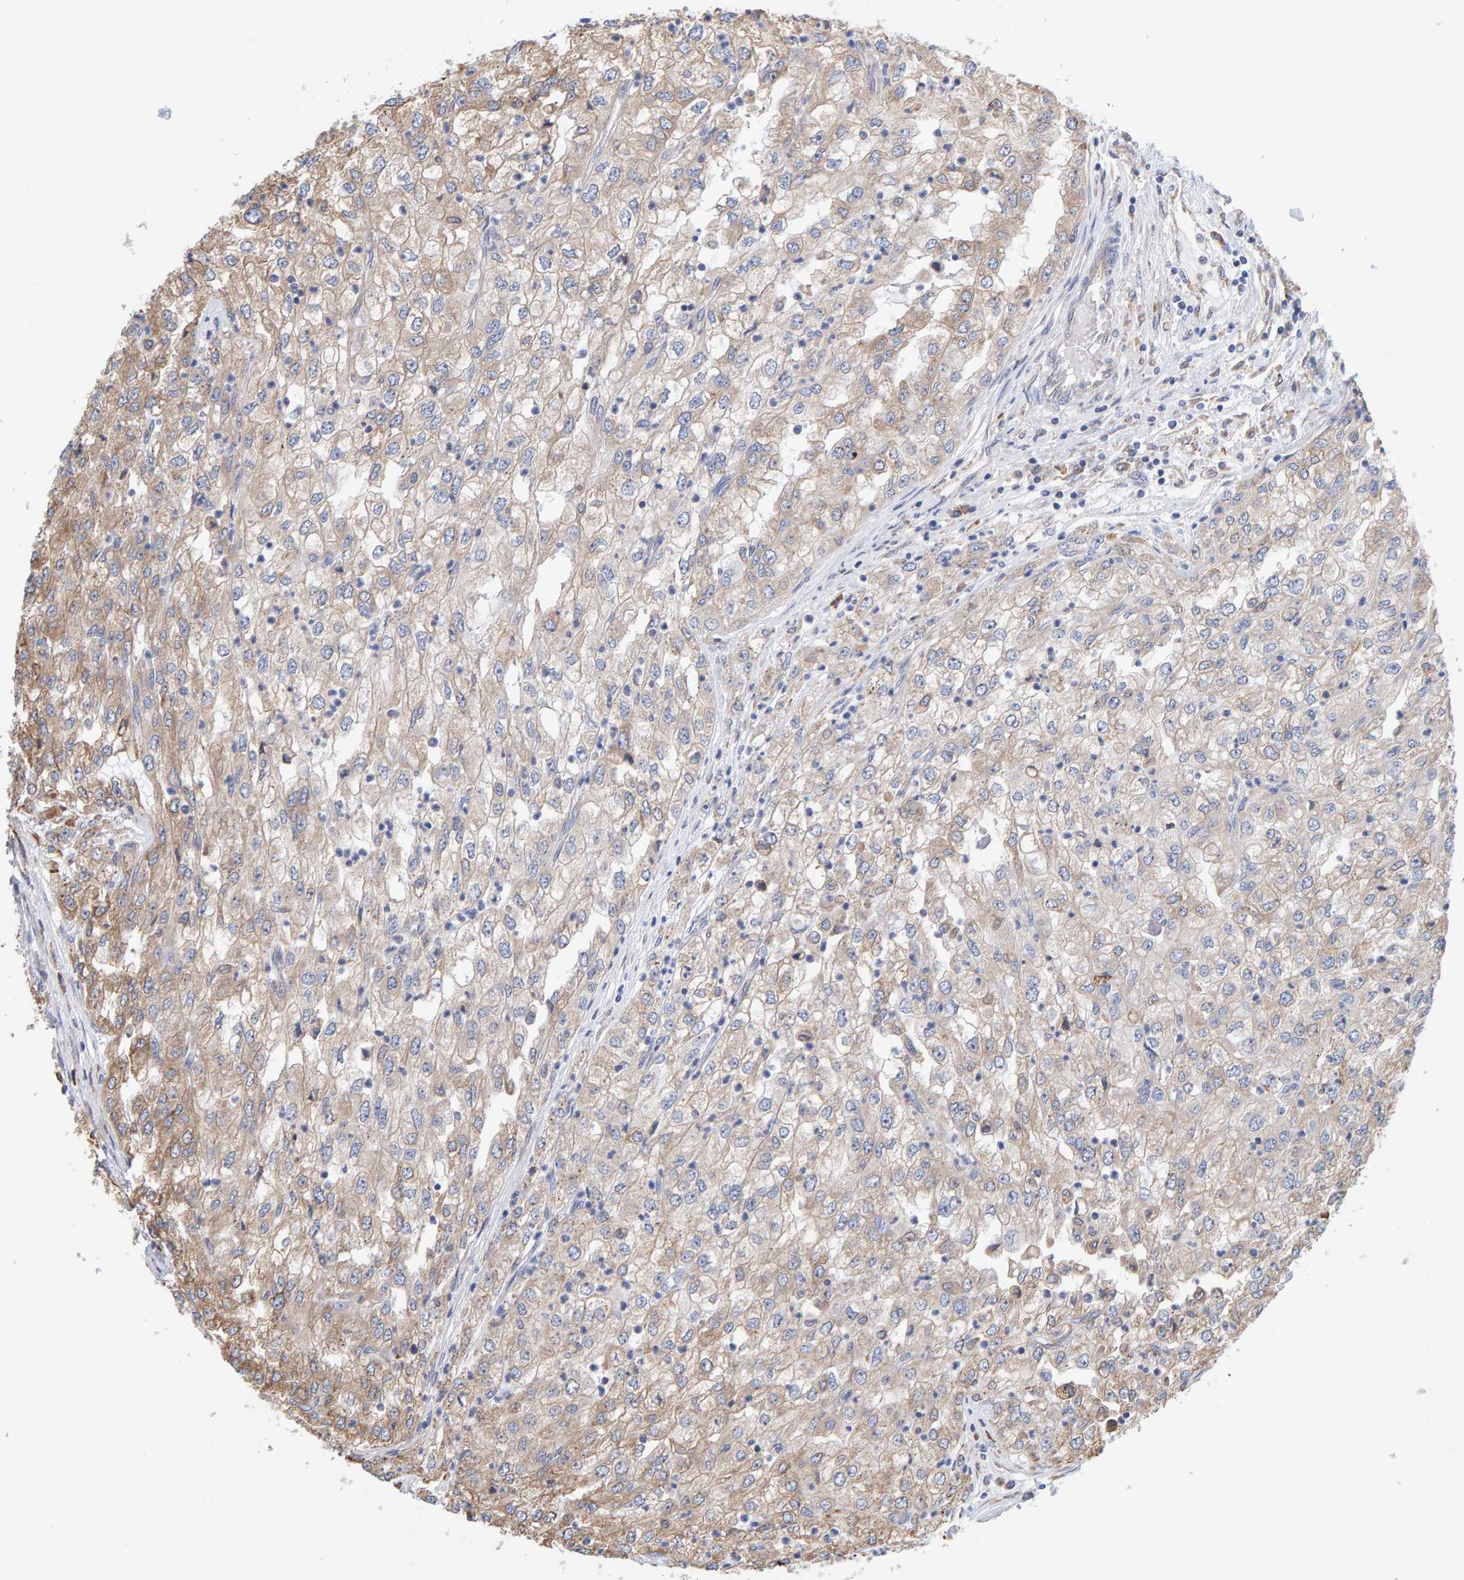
{"staining": {"intensity": "moderate", "quantity": "25%-75%", "location": "cytoplasmic/membranous"}, "tissue": "renal cancer", "cell_type": "Tumor cells", "image_type": "cancer", "snomed": [{"axis": "morphology", "description": "Adenocarcinoma, NOS"}, {"axis": "topography", "description": "Kidney"}], "caption": "Approximately 25%-75% of tumor cells in adenocarcinoma (renal) reveal moderate cytoplasmic/membranous protein expression as visualized by brown immunohistochemical staining.", "gene": "SGPL1", "patient": {"sex": "female", "age": 54}}